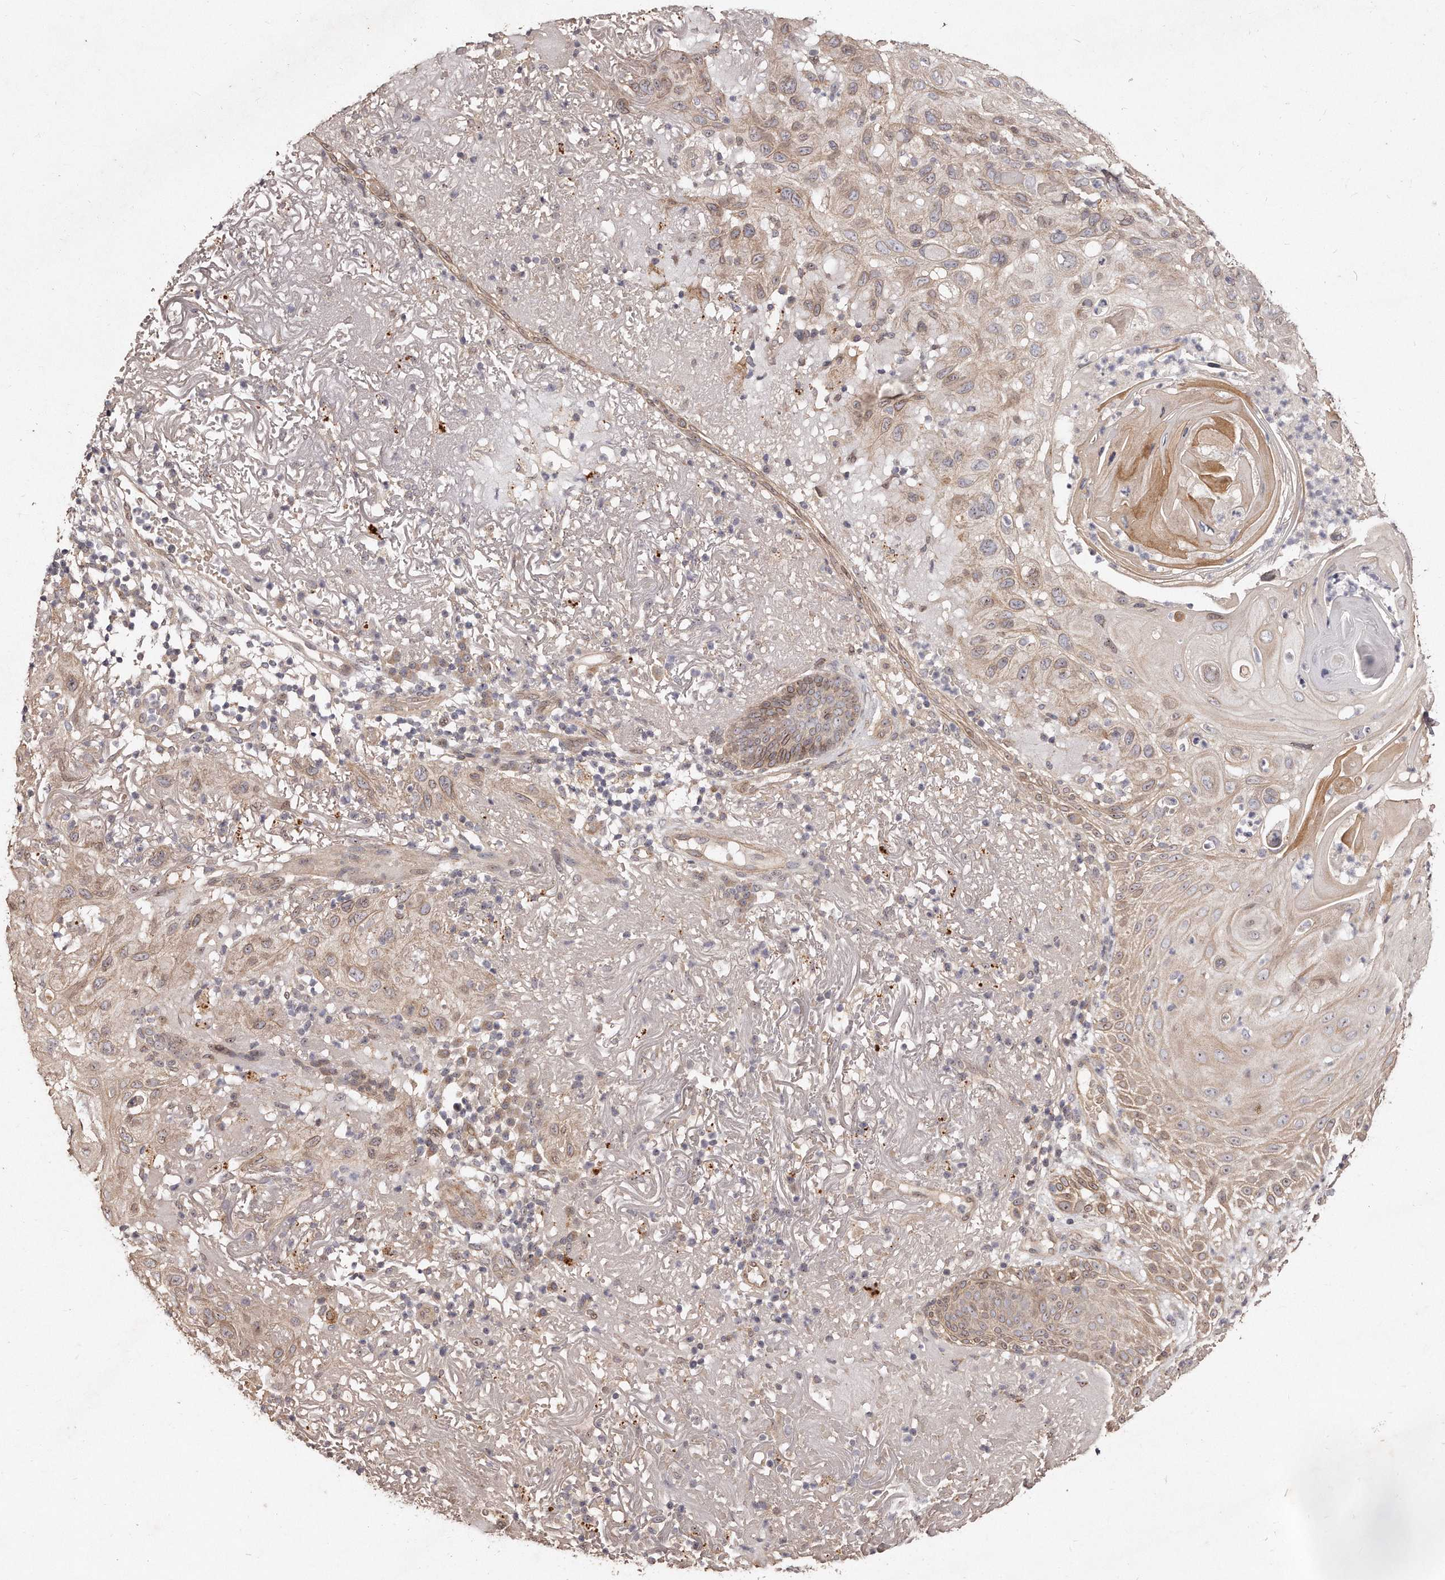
{"staining": {"intensity": "weak", "quantity": ">75%", "location": "cytoplasmic/membranous"}, "tissue": "skin cancer", "cell_type": "Tumor cells", "image_type": "cancer", "snomed": [{"axis": "morphology", "description": "Normal tissue, NOS"}, {"axis": "morphology", "description": "Squamous cell carcinoma, NOS"}, {"axis": "topography", "description": "Skin"}], "caption": "Skin cancer (squamous cell carcinoma) stained with a protein marker exhibits weak staining in tumor cells.", "gene": "HASPIN", "patient": {"sex": "female", "age": 96}}